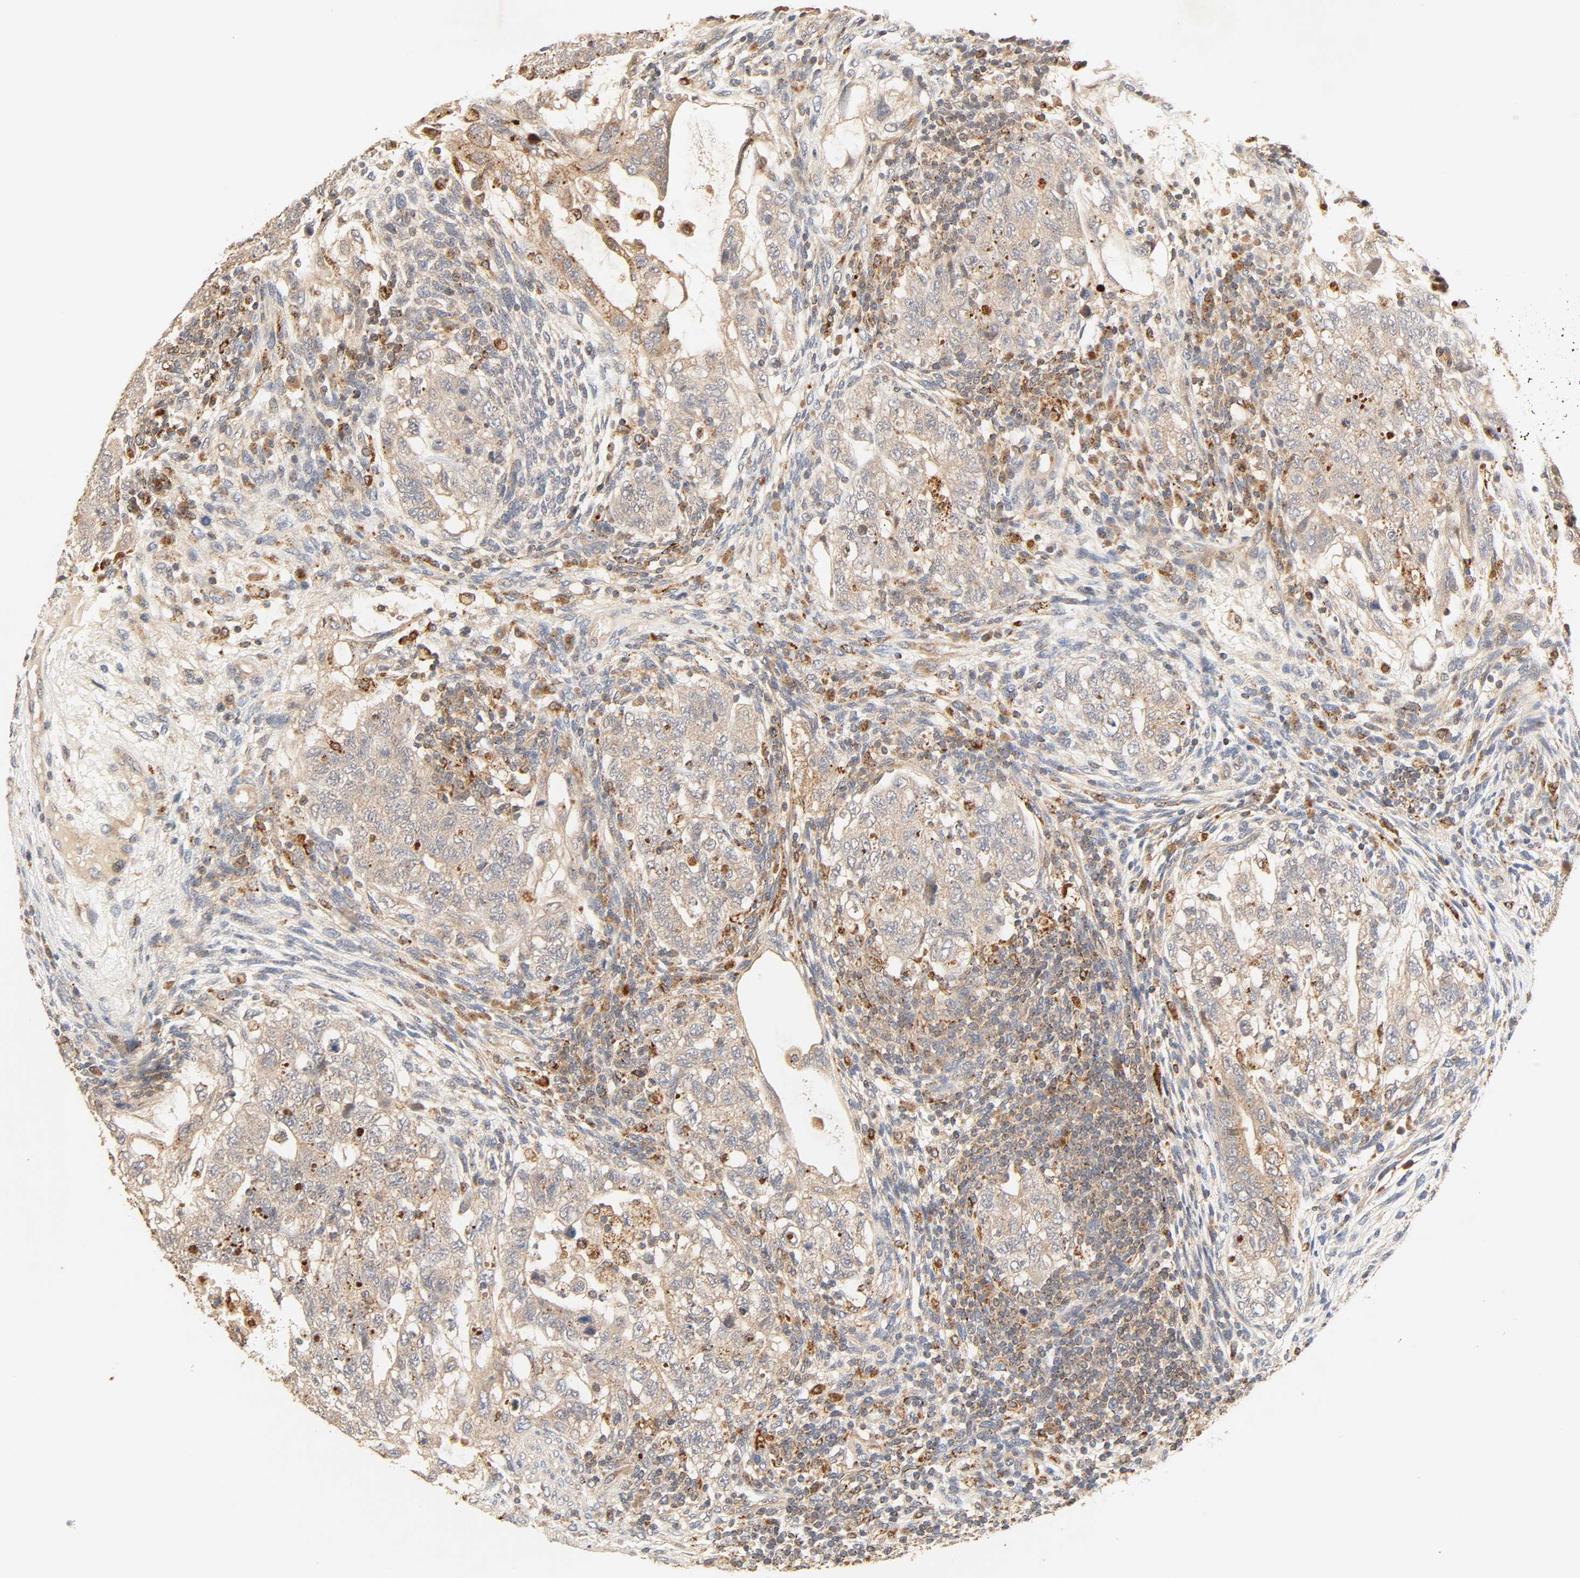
{"staining": {"intensity": "moderate", "quantity": ">75%", "location": "cytoplasmic/membranous"}, "tissue": "testis cancer", "cell_type": "Tumor cells", "image_type": "cancer", "snomed": [{"axis": "morphology", "description": "Normal tissue, NOS"}, {"axis": "morphology", "description": "Carcinoma, Embryonal, NOS"}, {"axis": "topography", "description": "Testis"}], "caption": "Testis cancer (embryonal carcinoma) was stained to show a protein in brown. There is medium levels of moderate cytoplasmic/membranous expression in about >75% of tumor cells. The staining was performed using DAB (3,3'-diaminobenzidine) to visualize the protein expression in brown, while the nuclei were stained in blue with hematoxylin (Magnification: 20x).", "gene": "MAPK6", "patient": {"sex": "male", "age": 36}}